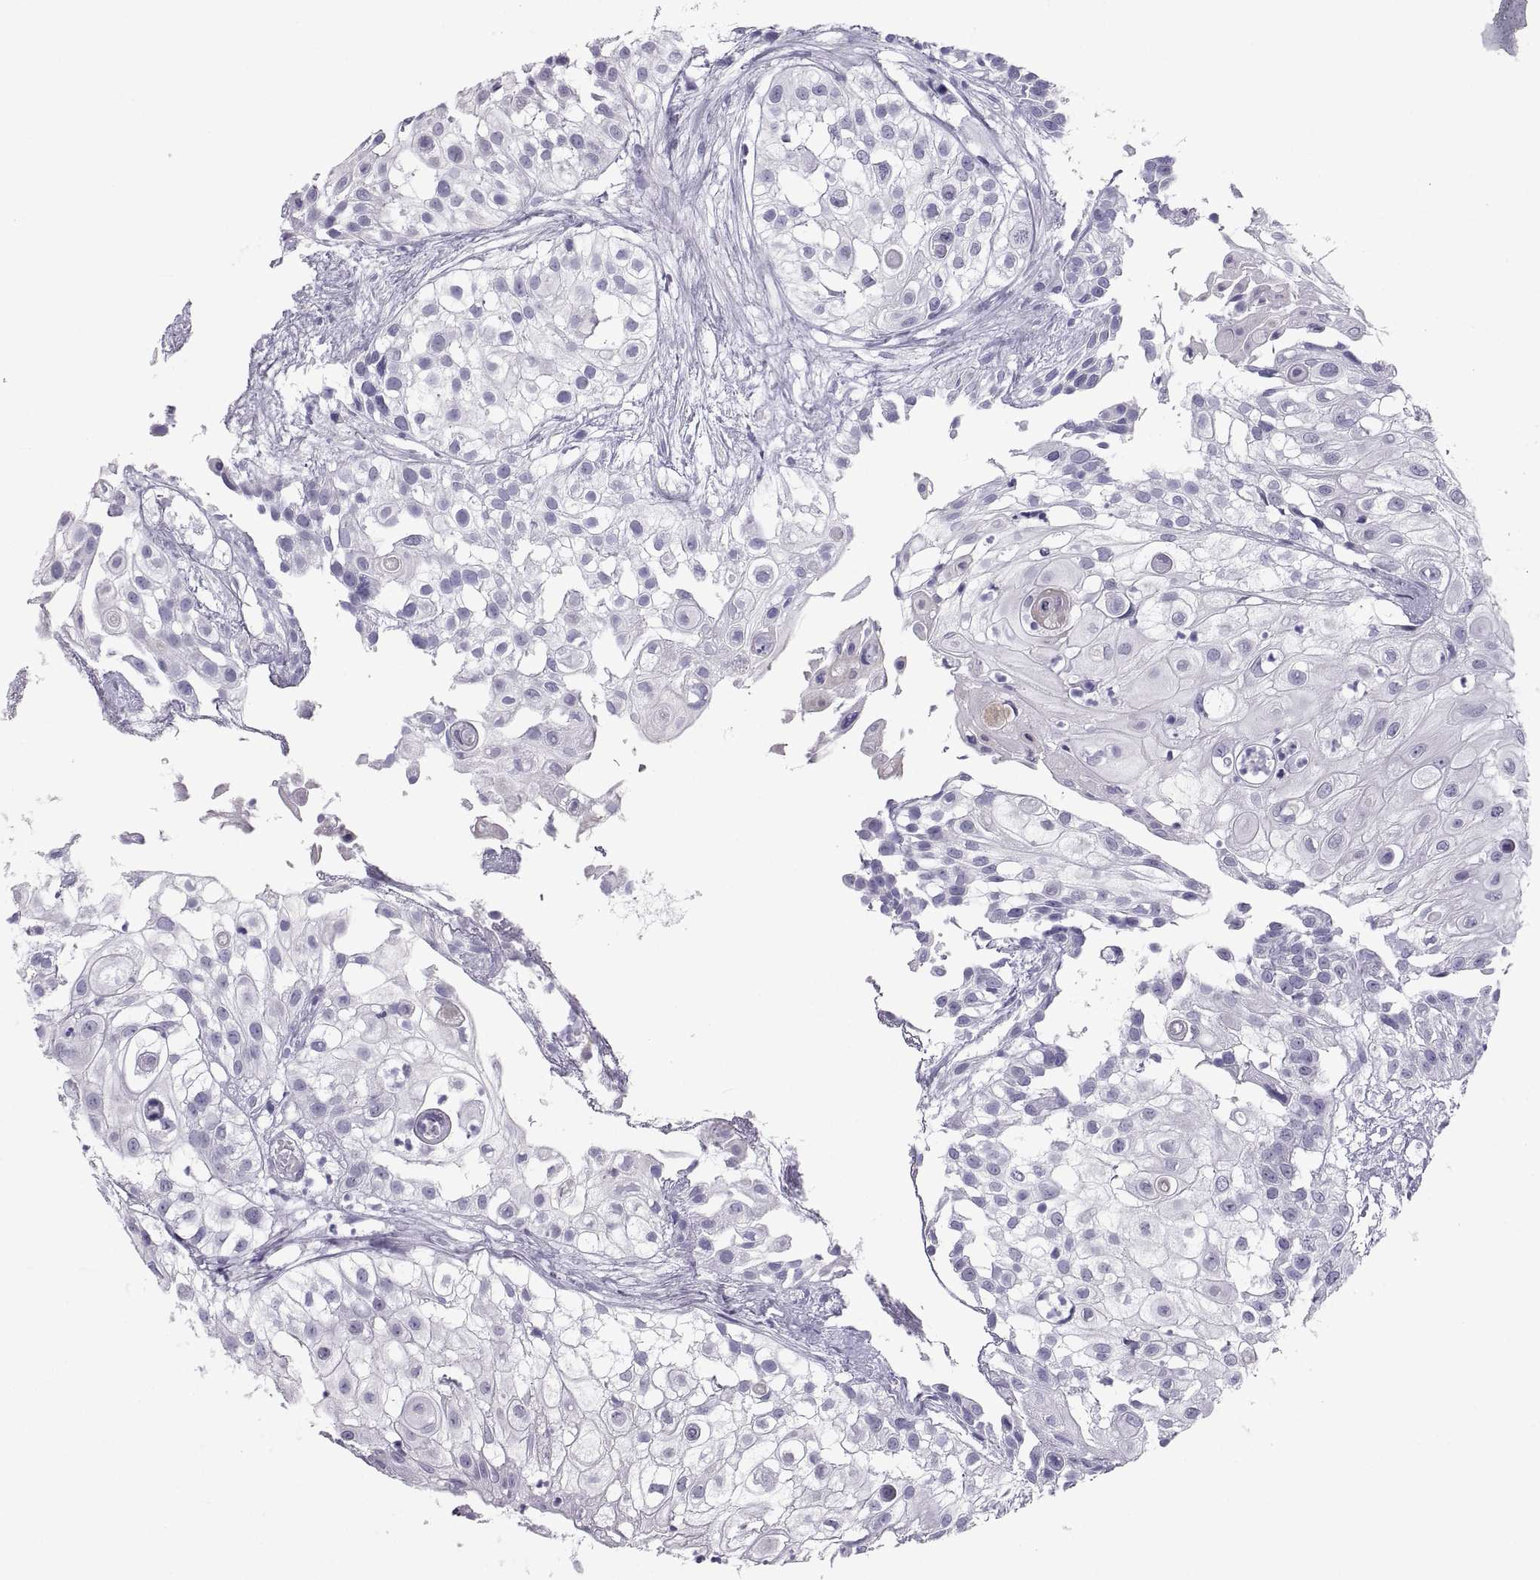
{"staining": {"intensity": "negative", "quantity": "none", "location": "none"}, "tissue": "urothelial cancer", "cell_type": "Tumor cells", "image_type": "cancer", "snomed": [{"axis": "morphology", "description": "Urothelial carcinoma, High grade"}, {"axis": "topography", "description": "Urinary bladder"}], "caption": "Urothelial cancer was stained to show a protein in brown. There is no significant expression in tumor cells. (DAB immunohistochemistry, high magnification).", "gene": "PCSK1N", "patient": {"sex": "female", "age": 79}}